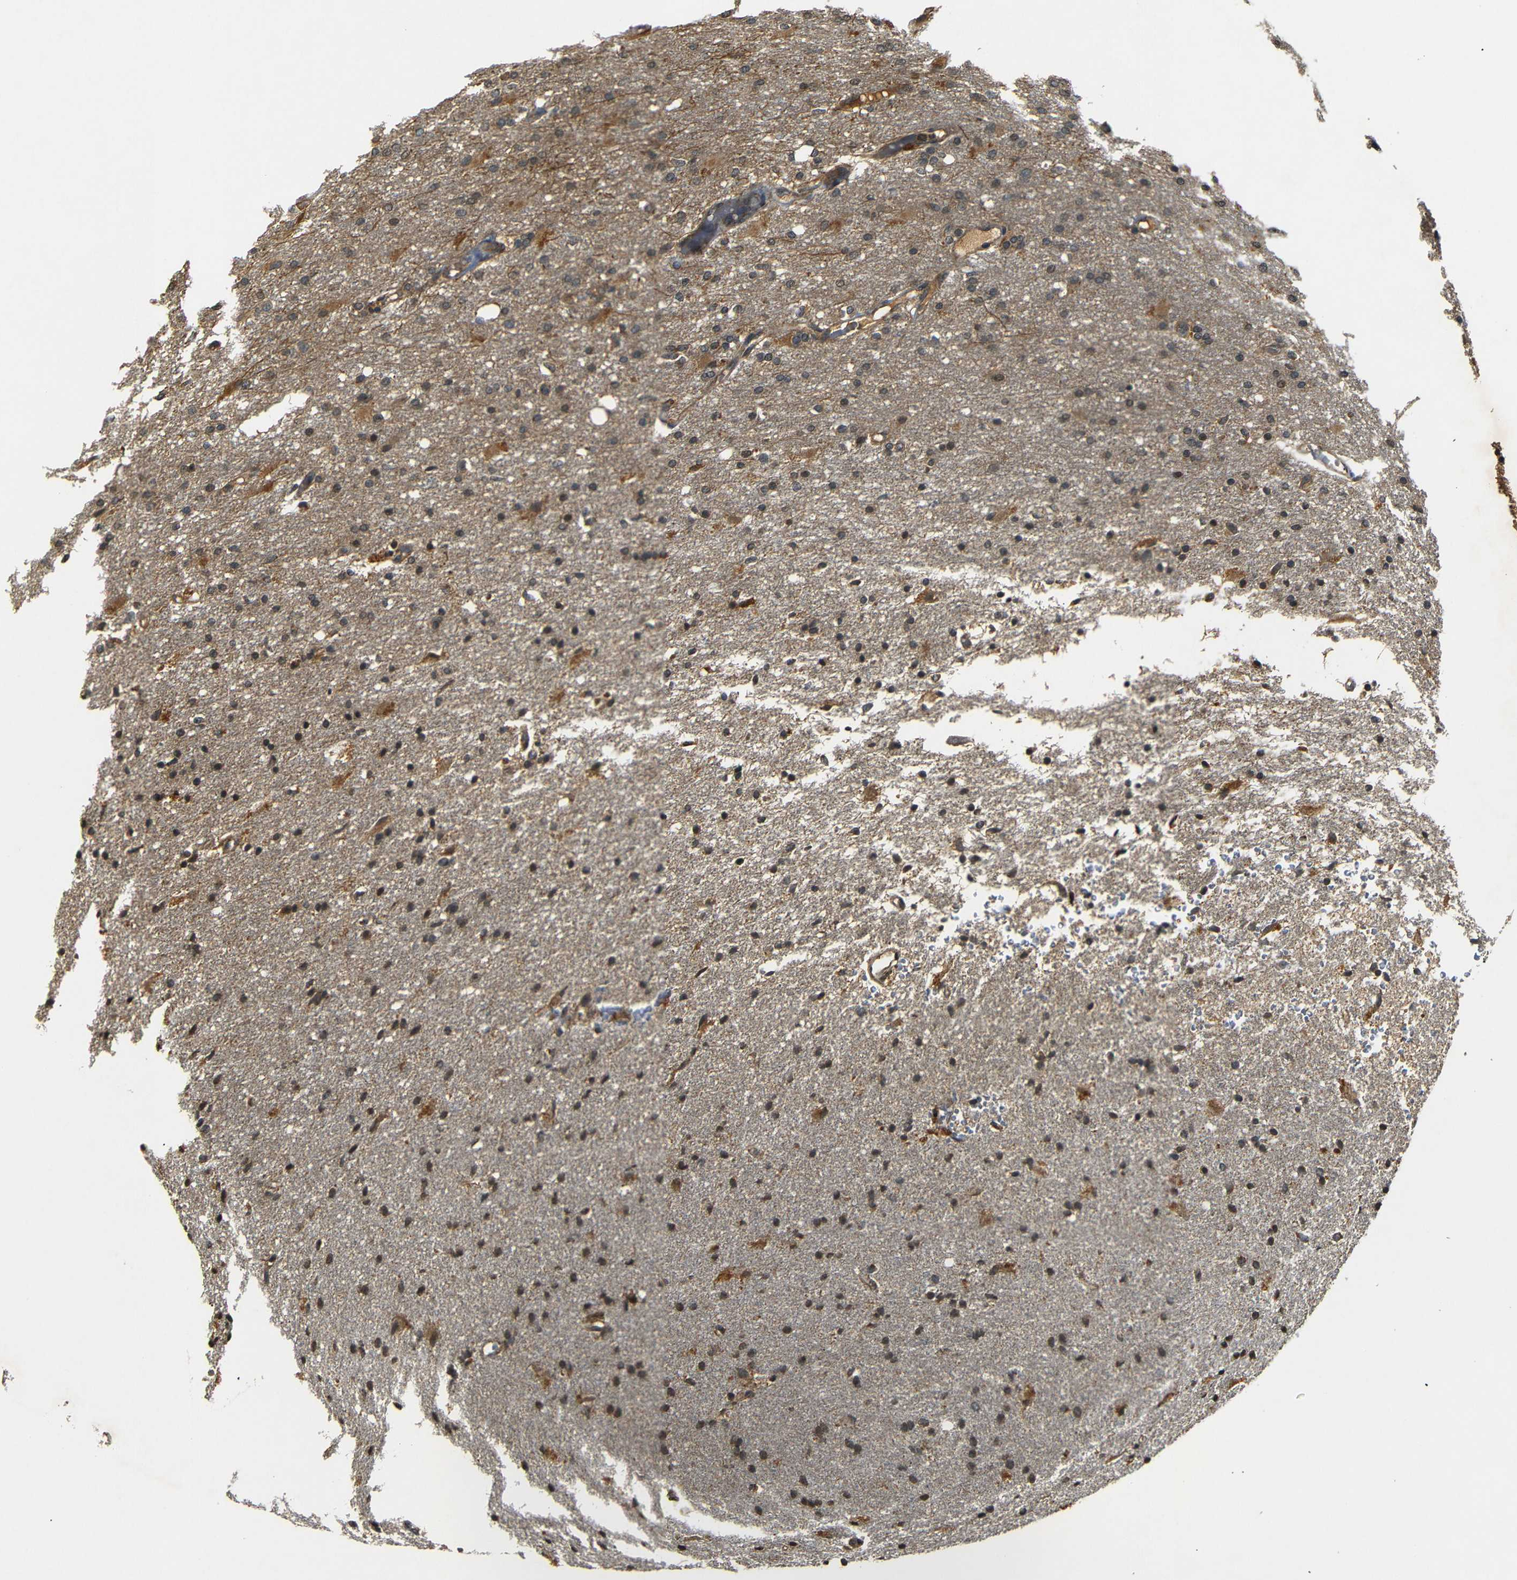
{"staining": {"intensity": "moderate", "quantity": "25%-75%", "location": "cytoplasmic/membranous"}, "tissue": "glioma", "cell_type": "Tumor cells", "image_type": "cancer", "snomed": [{"axis": "morphology", "description": "Normal tissue, NOS"}, {"axis": "morphology", "description": "Glioma, malignant, High grade"}, {"axis": "topography", "description": "Cerebral cortex"}], "caption": "Malignant high-grade glioma tissue displays moderate cytoplasmic/membranous expression in approximately 25%-75% of tumor cells, visualized by immunohistochemistry.", "gene": "TANK", "patient": {"sex": "male", "age": 77}}